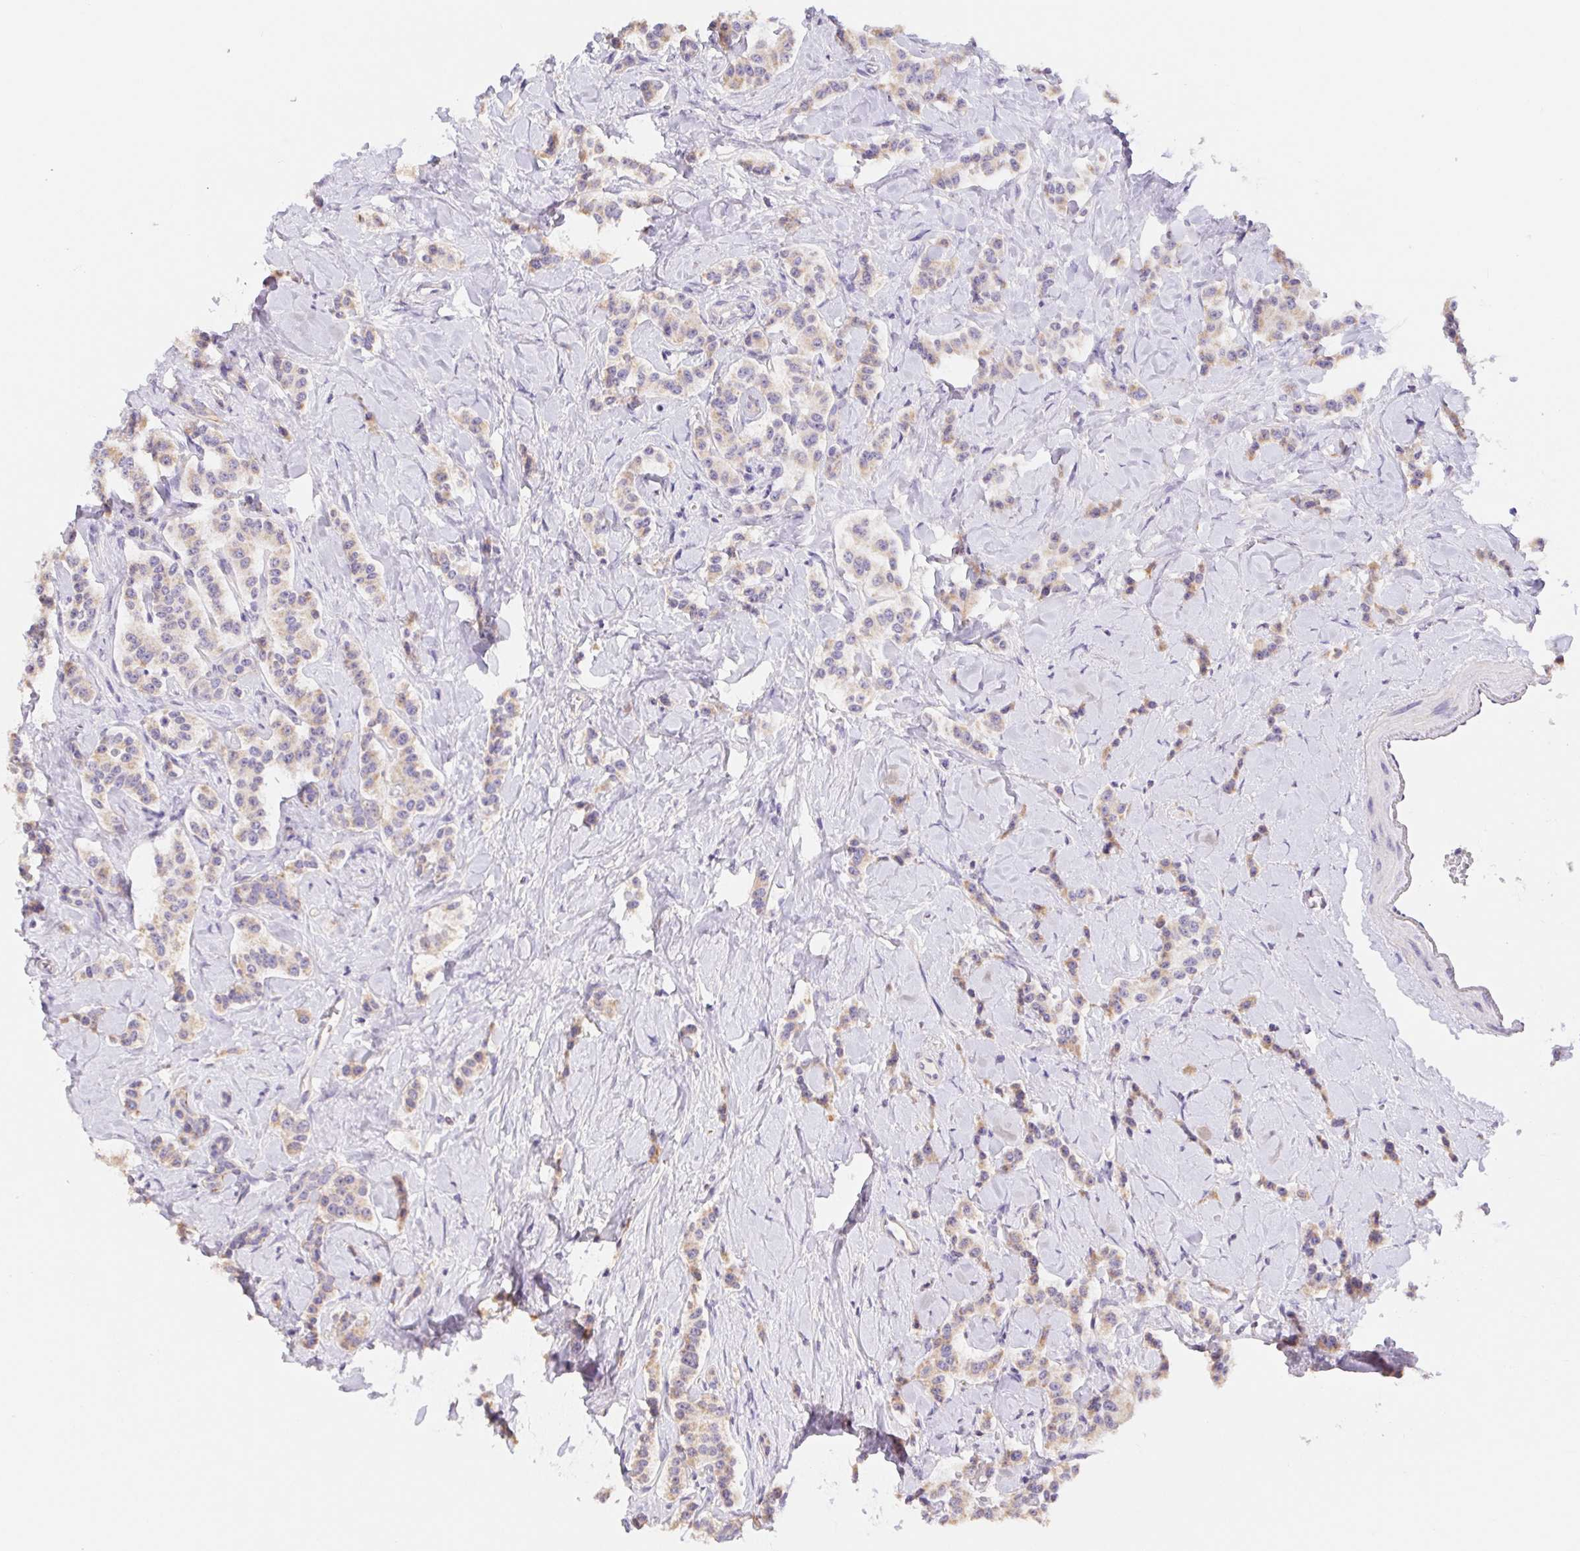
{"staining": {"intensity": "weak", "quantity": "25%-75%", "location": "cytoplasmic/membranous"}, "tissue": "carcinoid", "cell_type": "Tumor cells", "image_type": "cancer", "snomed": [{"axis": "morphology", "description": "Normal tissue, NOS"}, {"axis": "morphology", "description": "Carcinoid, malignant, NOS"}, {"axis": "topography", "description": "Pancreas"}], "caption": "Human malignant carcinoid stained for a protein (brown) reveals weak cytoplasmic/membranous positive expression in about 25%-75% of tumor cells.", "gene": "FKBP6", "patient": {"sex": "male", "age": 36}}